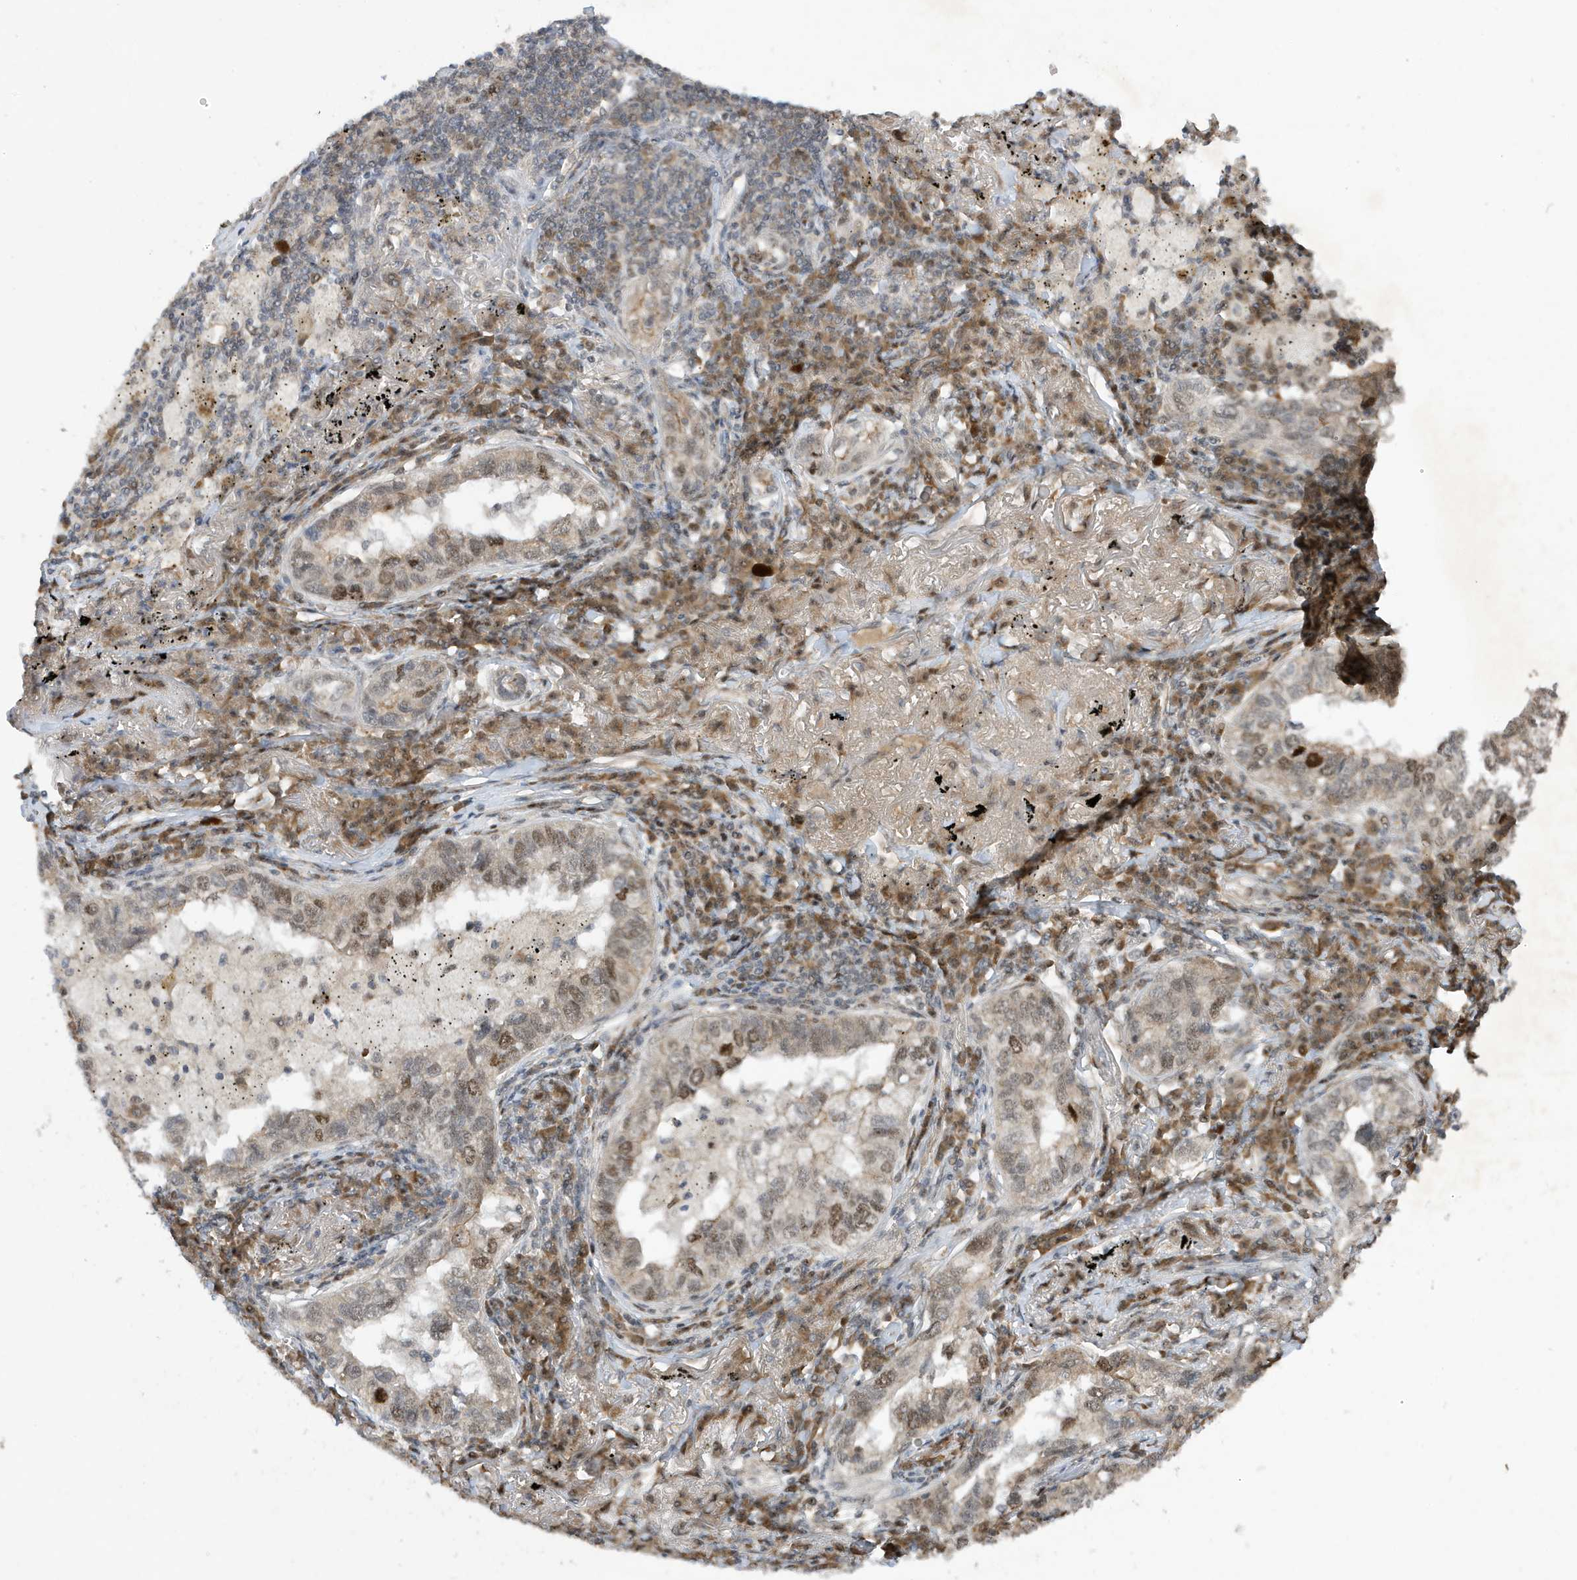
{"staining": {"intensity": "moderate", "quantity": "<25%", "location": "nuclear"}, "tissue": "lung cancer", "cell_type": "Tumor cells", "image_type": "cancer", "snomed": [{"axis": "morphology", "description": "Adenocarcinoma, NOS"}, {"axis": "topography", "description": "Lung"}], "caption": "IHC (DAB) staining of lung cancer reveals moderate nuclear protein positivity in approximately <25% of tumor cells.", "gene": "MAST3", "patient": {"sex": "male", "age": 65}}